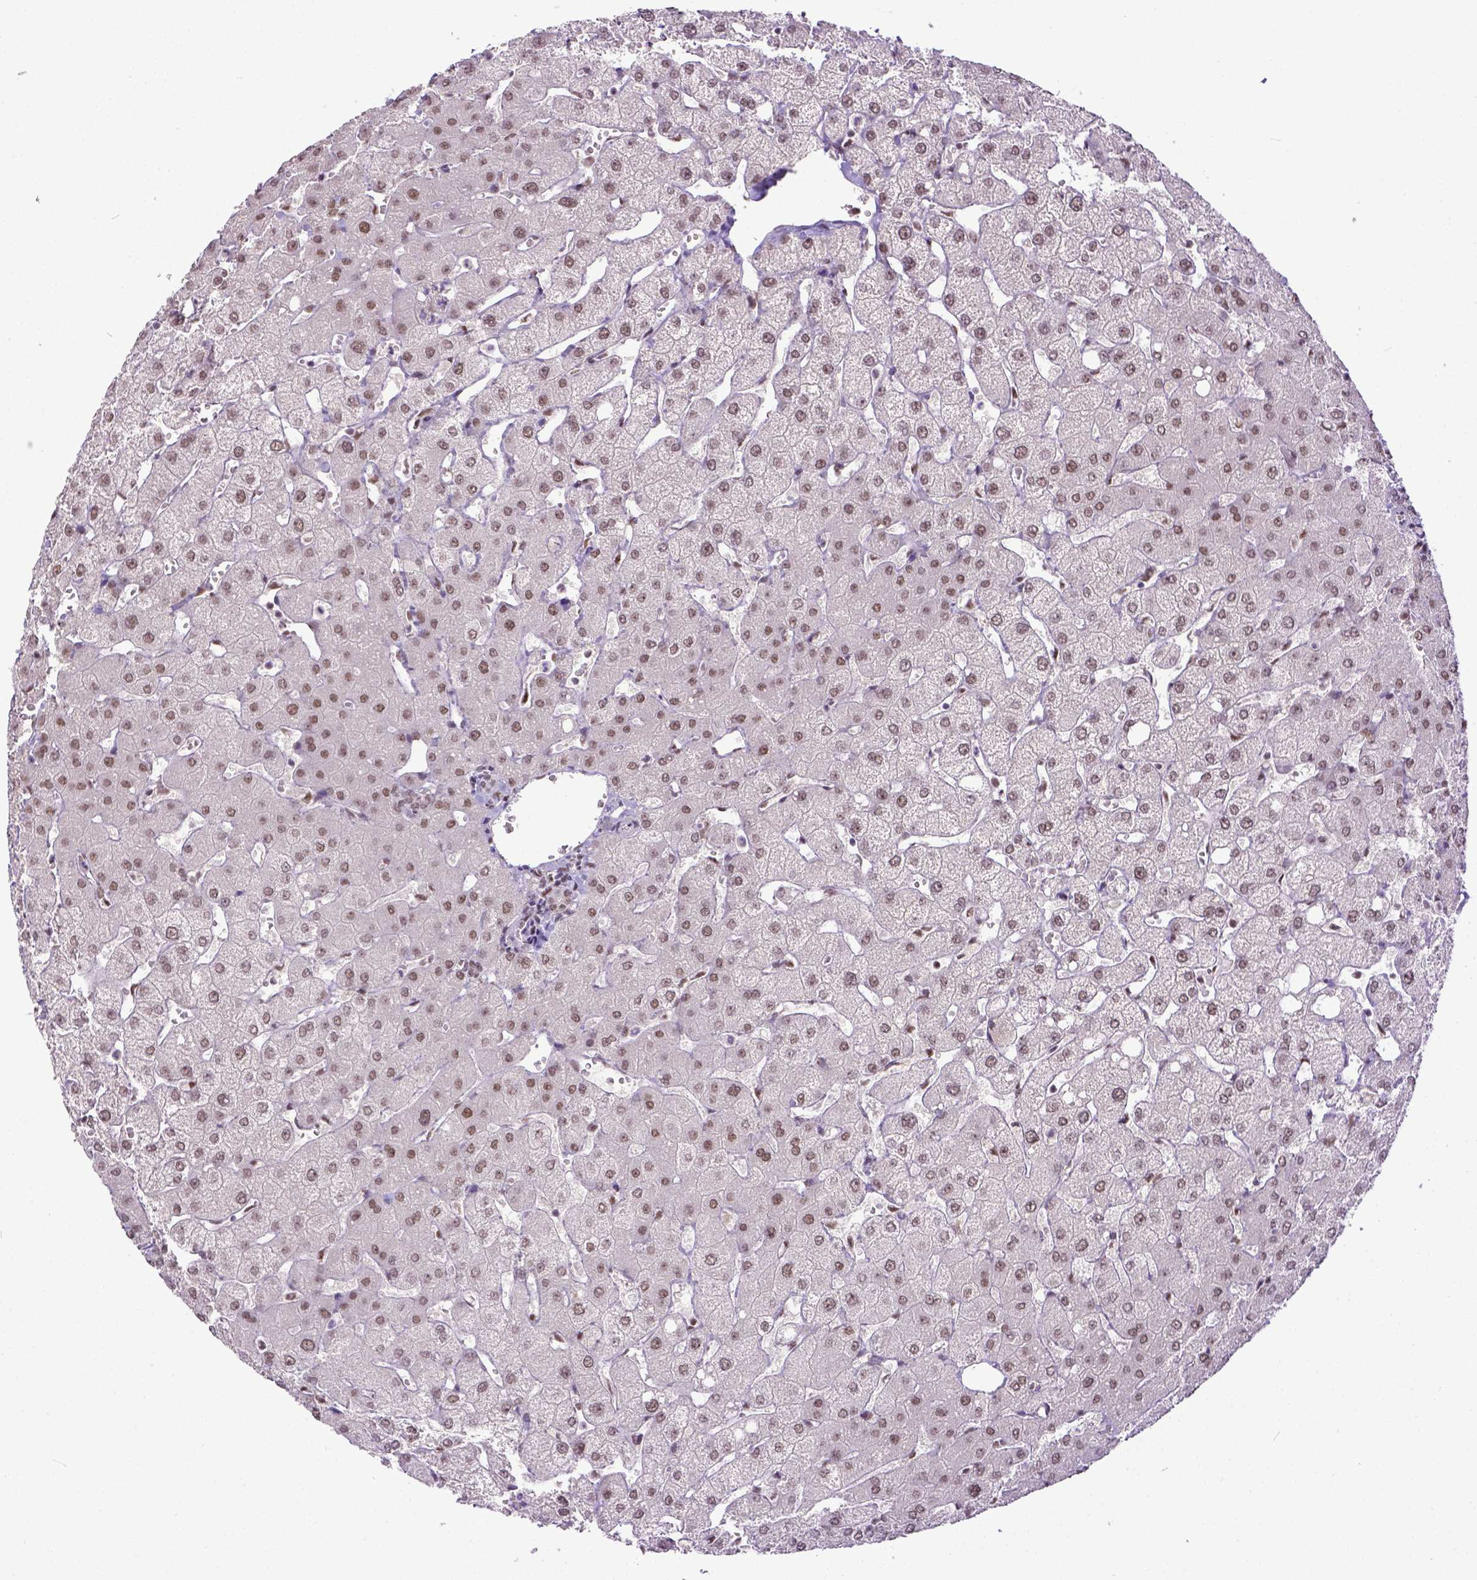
{"staining": {"intensity": "weak", "quantity": ">75%", "location": "nuclear"}, "tissue": "liver", "cell_type": "Cholangiocytes", "image_type": "normal", "snomed": [{"axis": "morphology", "description": "Normal tissue, NOS"}, {"axis": "topography", "description": "Liver"}], "caption": "Immunohistochemical staining of benign liver exhibits weak nuclear protein positivity in about >75% of cholangiocytes.", "gene": "ERCC1", "patient": {"sex": "female", "age": 54}}